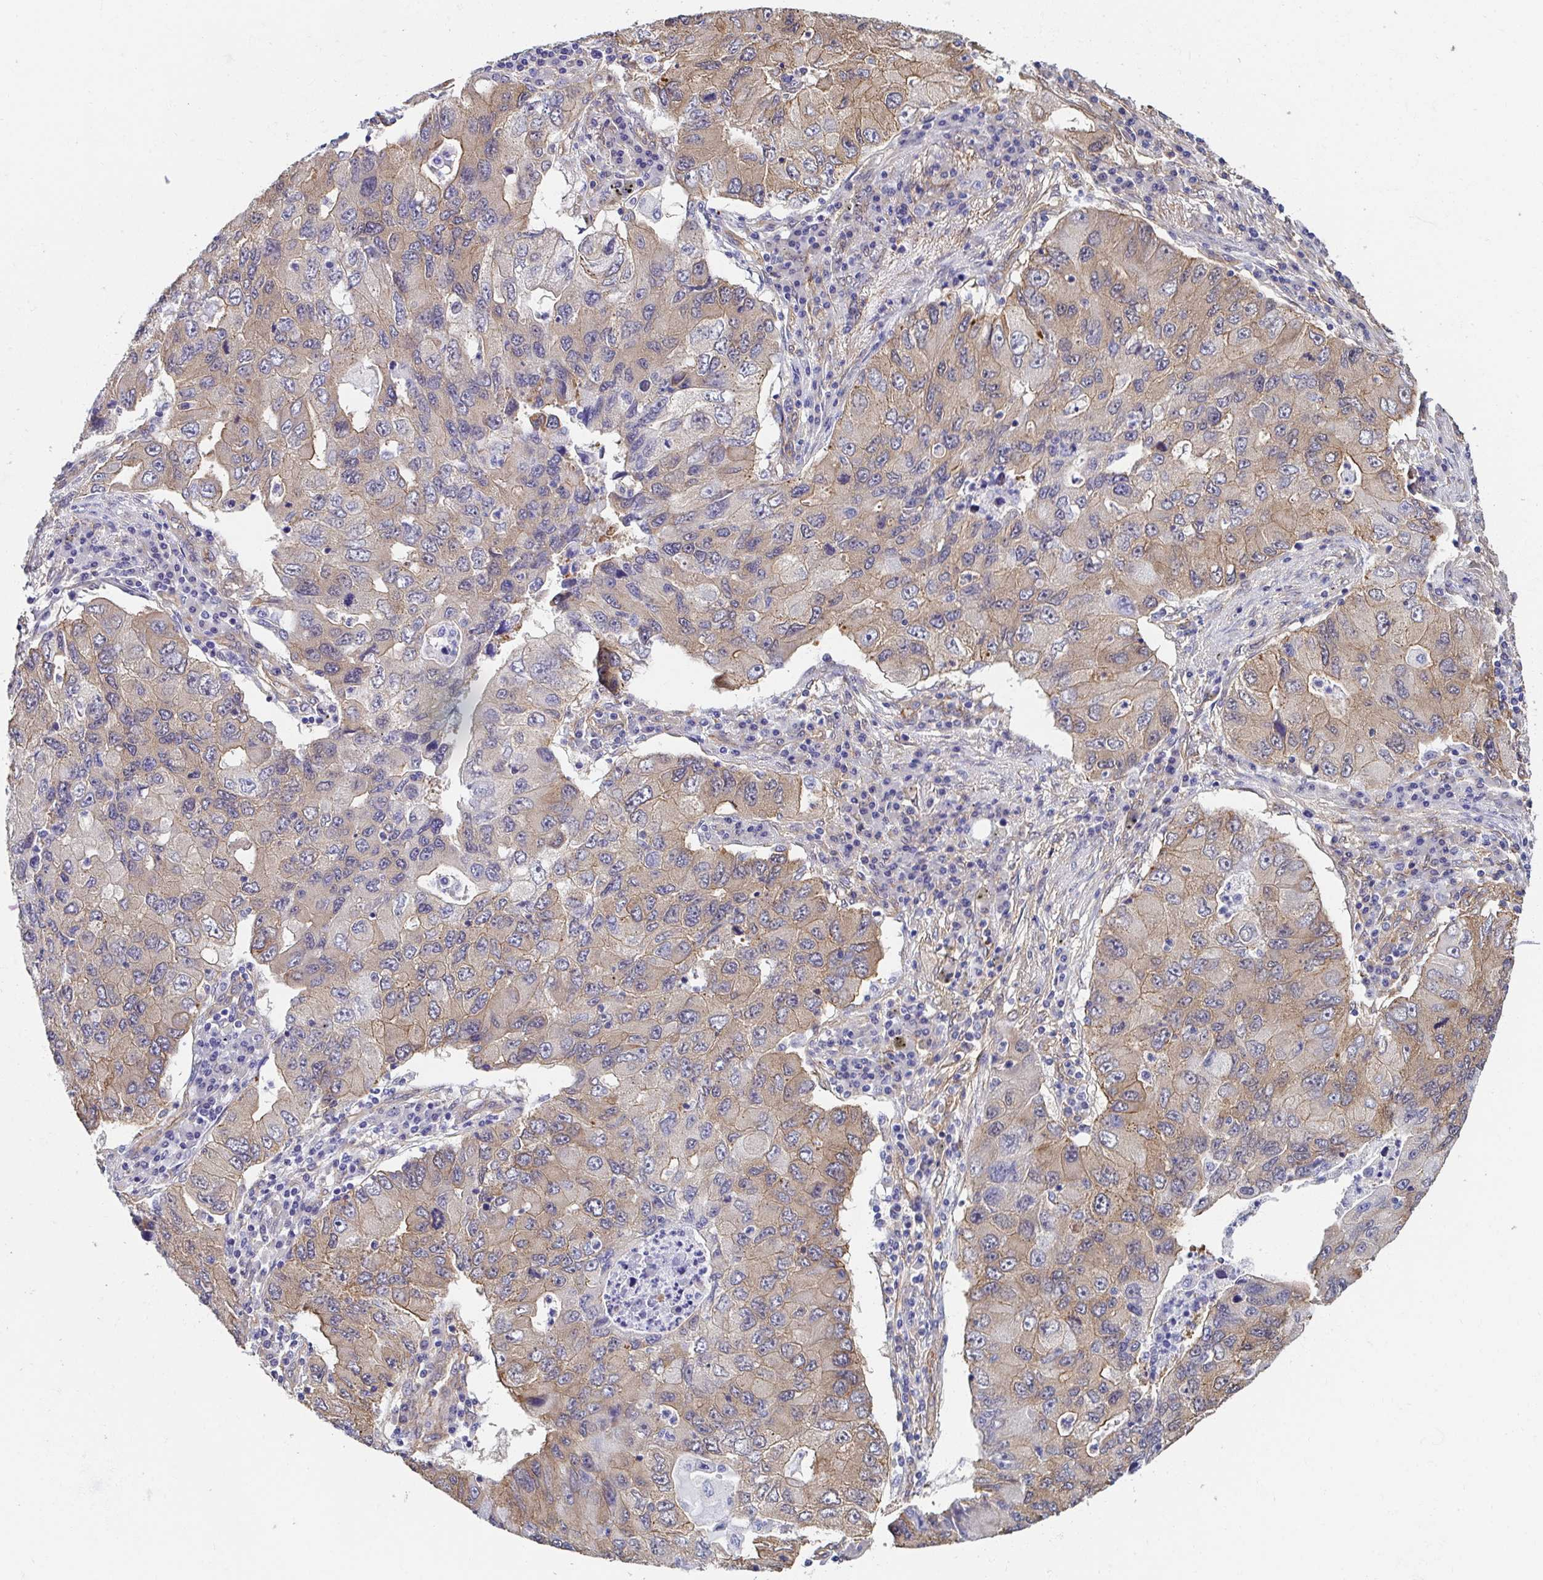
{"staining": {"intensity": "weak", "quantity": ">75%", "location": "cytoplasmic/membranous"}, "tissue": "lung cancer", "cell_type": "Tumor cells", "image_type": "cancer", "snomed": [{"axis": "morphology", "description": "Adenocarcinoma, NOS"}, {"axis": "morphology", "description": "Adenocarcinoma, metastatic, NOS"}, {"axis": "topography", "description": "Lymph node"}, {"axis": "topography", "description": "Lung"}], "caption": "DAB (3,3'-diaminobenzidine) immunohistochemical staining of lung cancer displays weak cytoplasmic/membranous protein expression in approximately >75% of tumor cells.", "gene": "CTTN", "patient": {"sex": "female", "age": 54}}